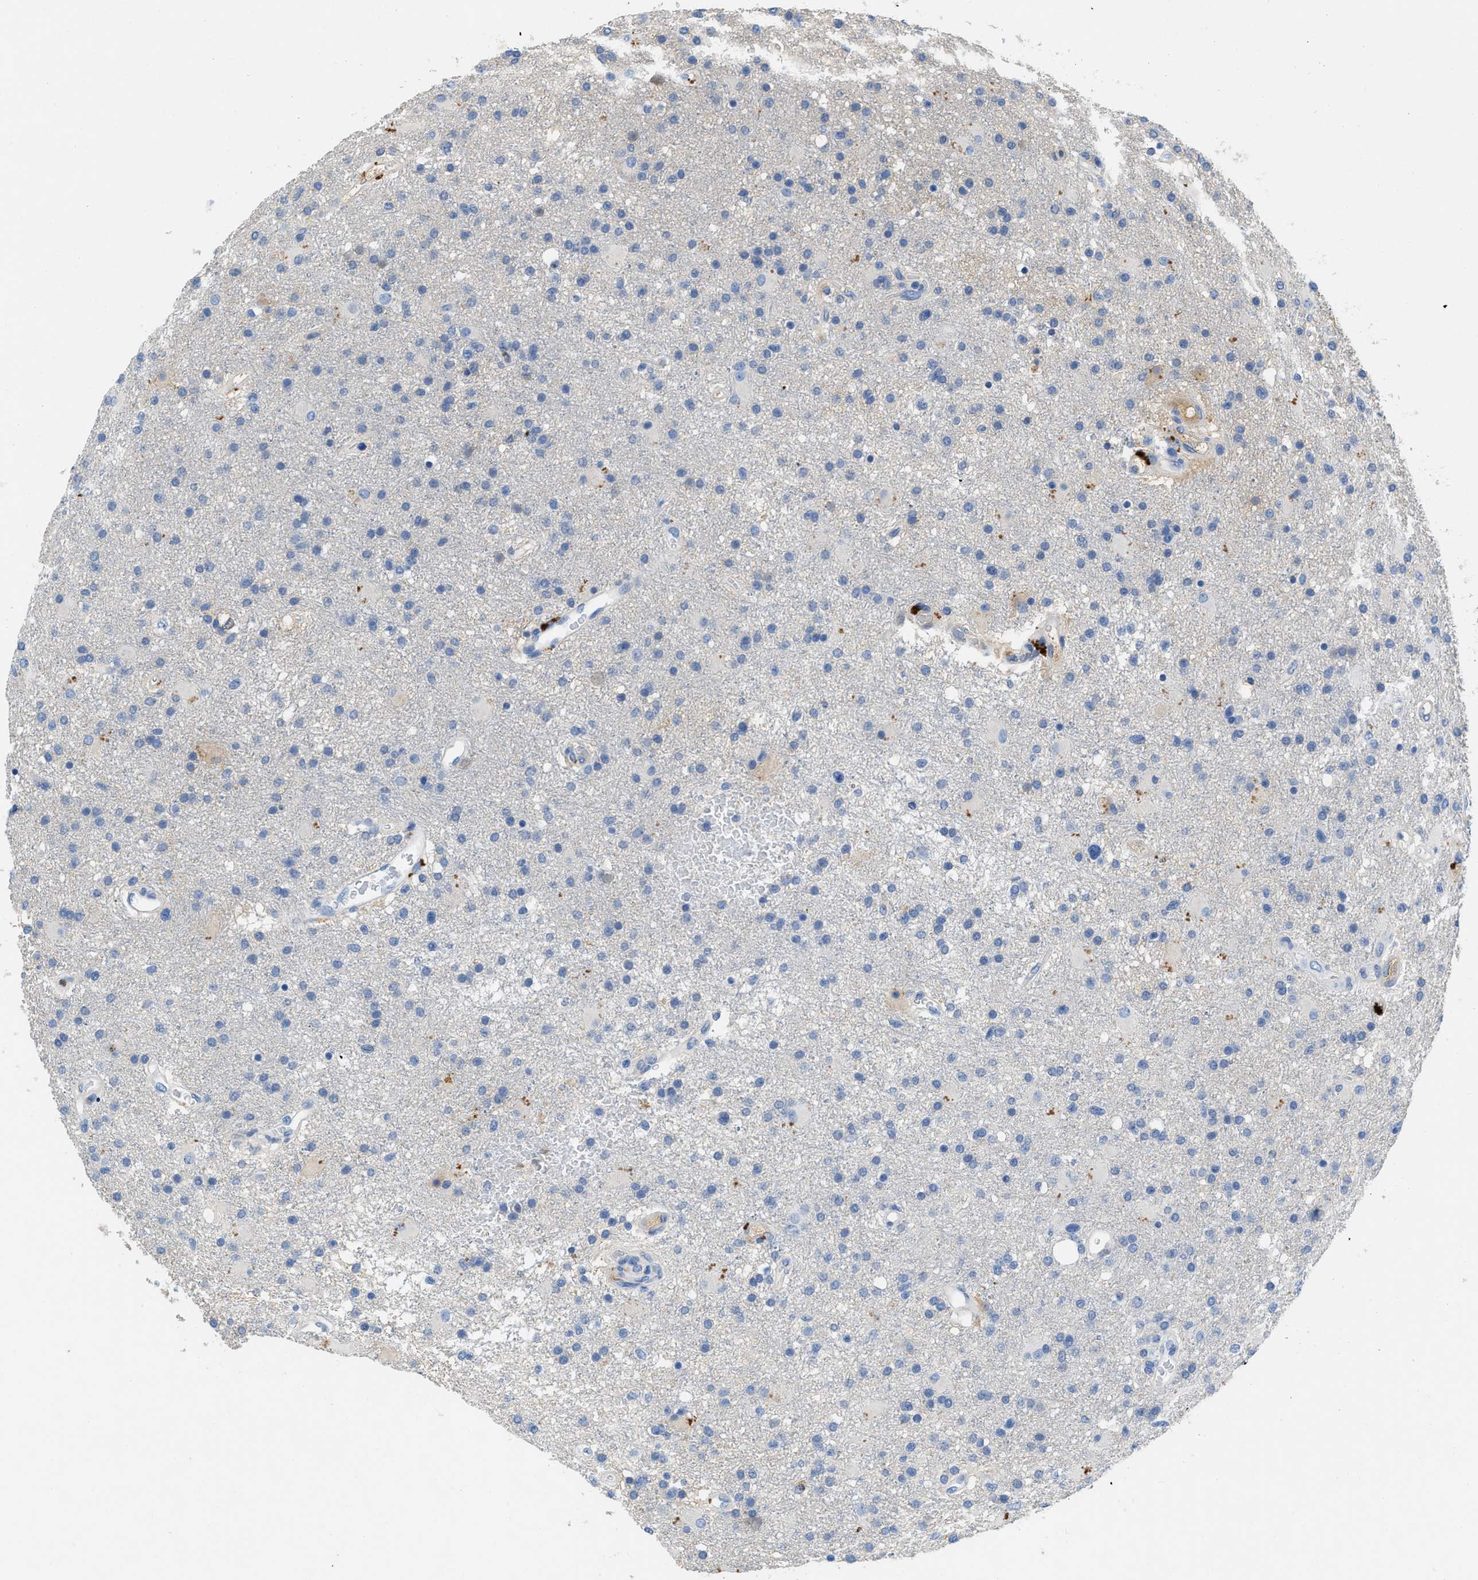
{"staining": {"intensity": "negative", "quantity": "none", "location": "none"}, "tissue": "glioma", "cell_type": "Tumor cells", "image_type": "cancer", "snomed": [{"axis": "morphology", "description": "Glioma, malignant, High grade"}, {"axis": "topography", "description": "Brain"}], "caption": "Tumor cells are negative for protein expression in human malignant glioma (high-grade).", "gene": "SPEG", "patient": {"sex": "male", "age": 72}}